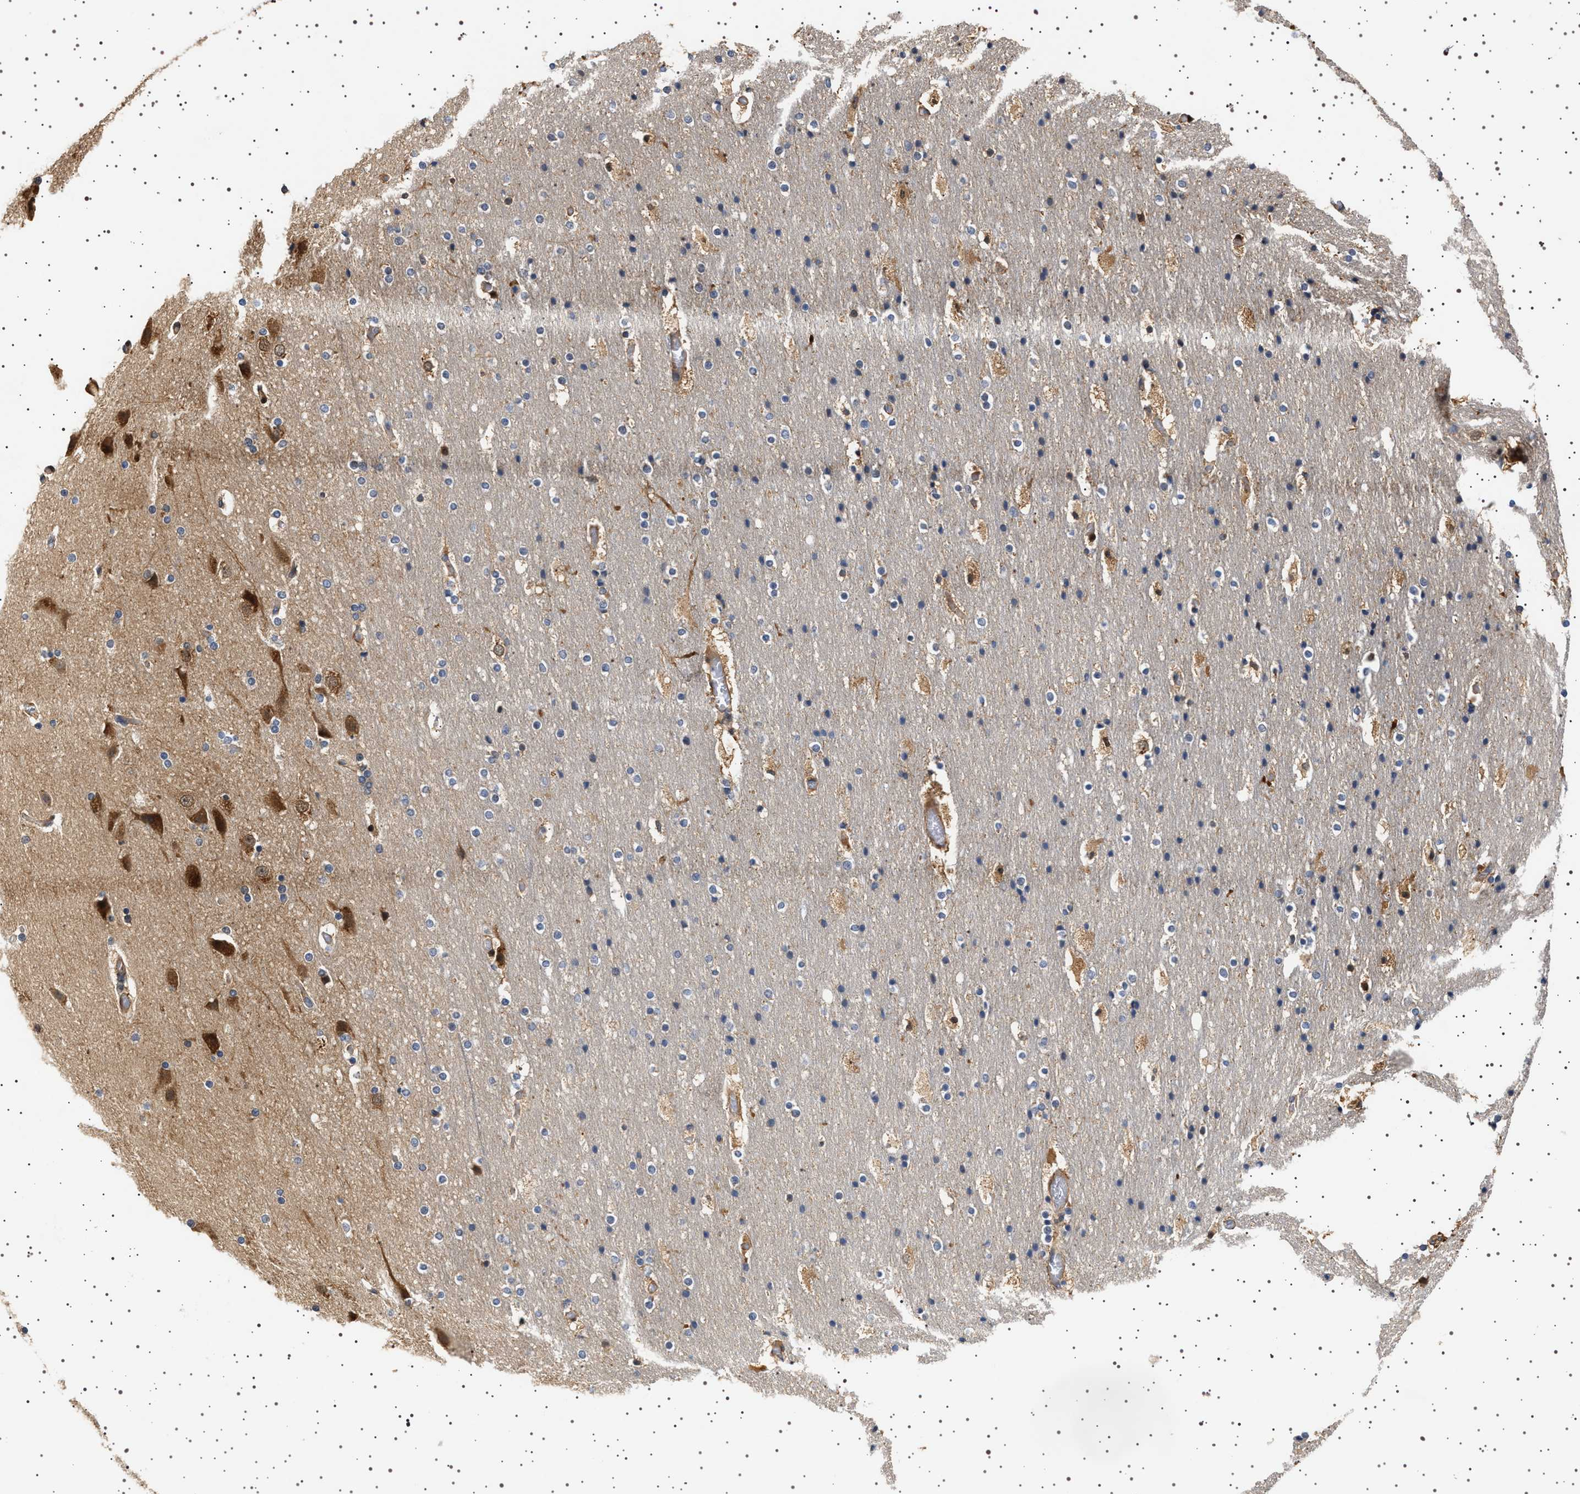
{"staining": {"intensity": "moderate", "quantity": ">75%", "location": "cytoplasmic/membranous"}, "tissue": "cerebral cortex", "cell_type": "Endothelial cells", "image_type": "normal", "snomed": [{"axis": "morphology", "description": "Normal tissue, NOS"}, {"axis": "topography", "description": "Cerebral cortex"}], "caption": "A medium amount of moderate cytoplasmic/membranous positivity is identified in approximately >75% of endothelial cells in normal cerebral cortex.", "gene": "GUCY1B1", "patient": {"sex": "male", "age": 57}}